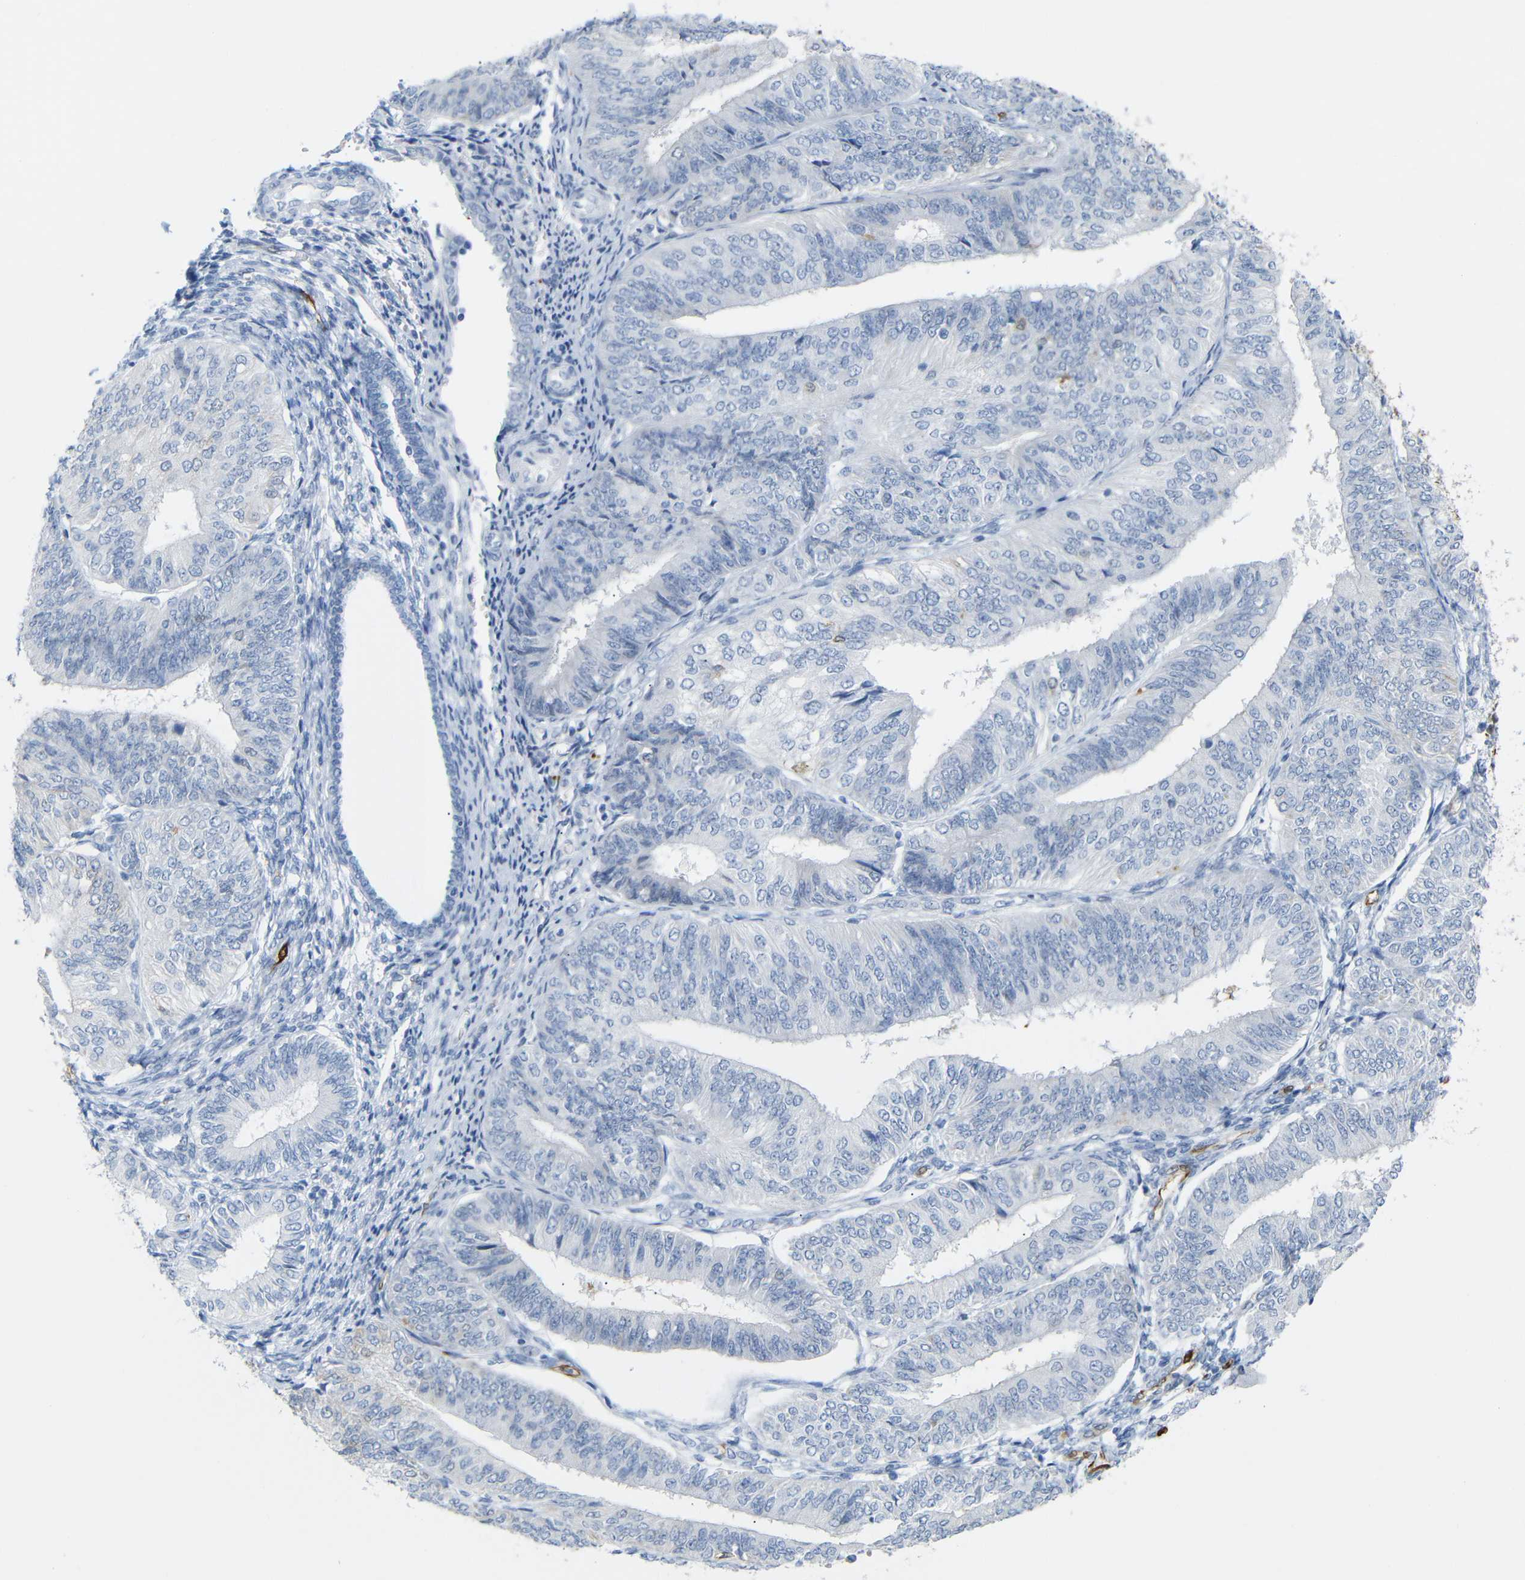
{"staining": {"intensity": "negative", "quantity": "none", "location": "none"}, "tissue": "endometrial cancer", "cell_type": "Tumor cells", "image_type": "cancer", "snomed": [{"axis": "morphology", "description": "Adenocarcinoma, NOS"}, {"axis": "topography", "description": "Endometrium"}], "caption": "Adenocarcinoma (endometrial) was stained to show a protein in brown. There is no significant staining in tumor cells.", "gene": "MT1A", "patient": {"sex": "female", "age": 58}}